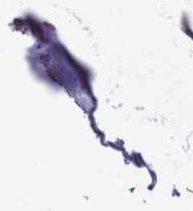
{"staining": {"intensity": "moderate", "quantity": ">75%", "location": "cytoplasmic/membranous,nuclear"}, "tissue": "bronchus", "cell_type": "Respiratory epithelial cells", "image_type": "normal", "snomed": [{"axis": "morphology", "description": "Normal tissue, NOS"}, {"axis": "morphology", "description": "Squamous cell carcinoma, NOS"}, {"axis": "topography", "description": "Lymph node"}, {"axis": "topography", "description": "Bronchus"}, {"axis": "topography", "description": "Lung"}], "caption": "Immunohistochemical staining of unremarkable human bronchus displays medium levels of moderate cytoplasmic/membranous,nuclear staining in approximately >75% of respiratory epithelial cells.", "gene": "ADTRP", "patient": {"sex": "male", "age": 66}}